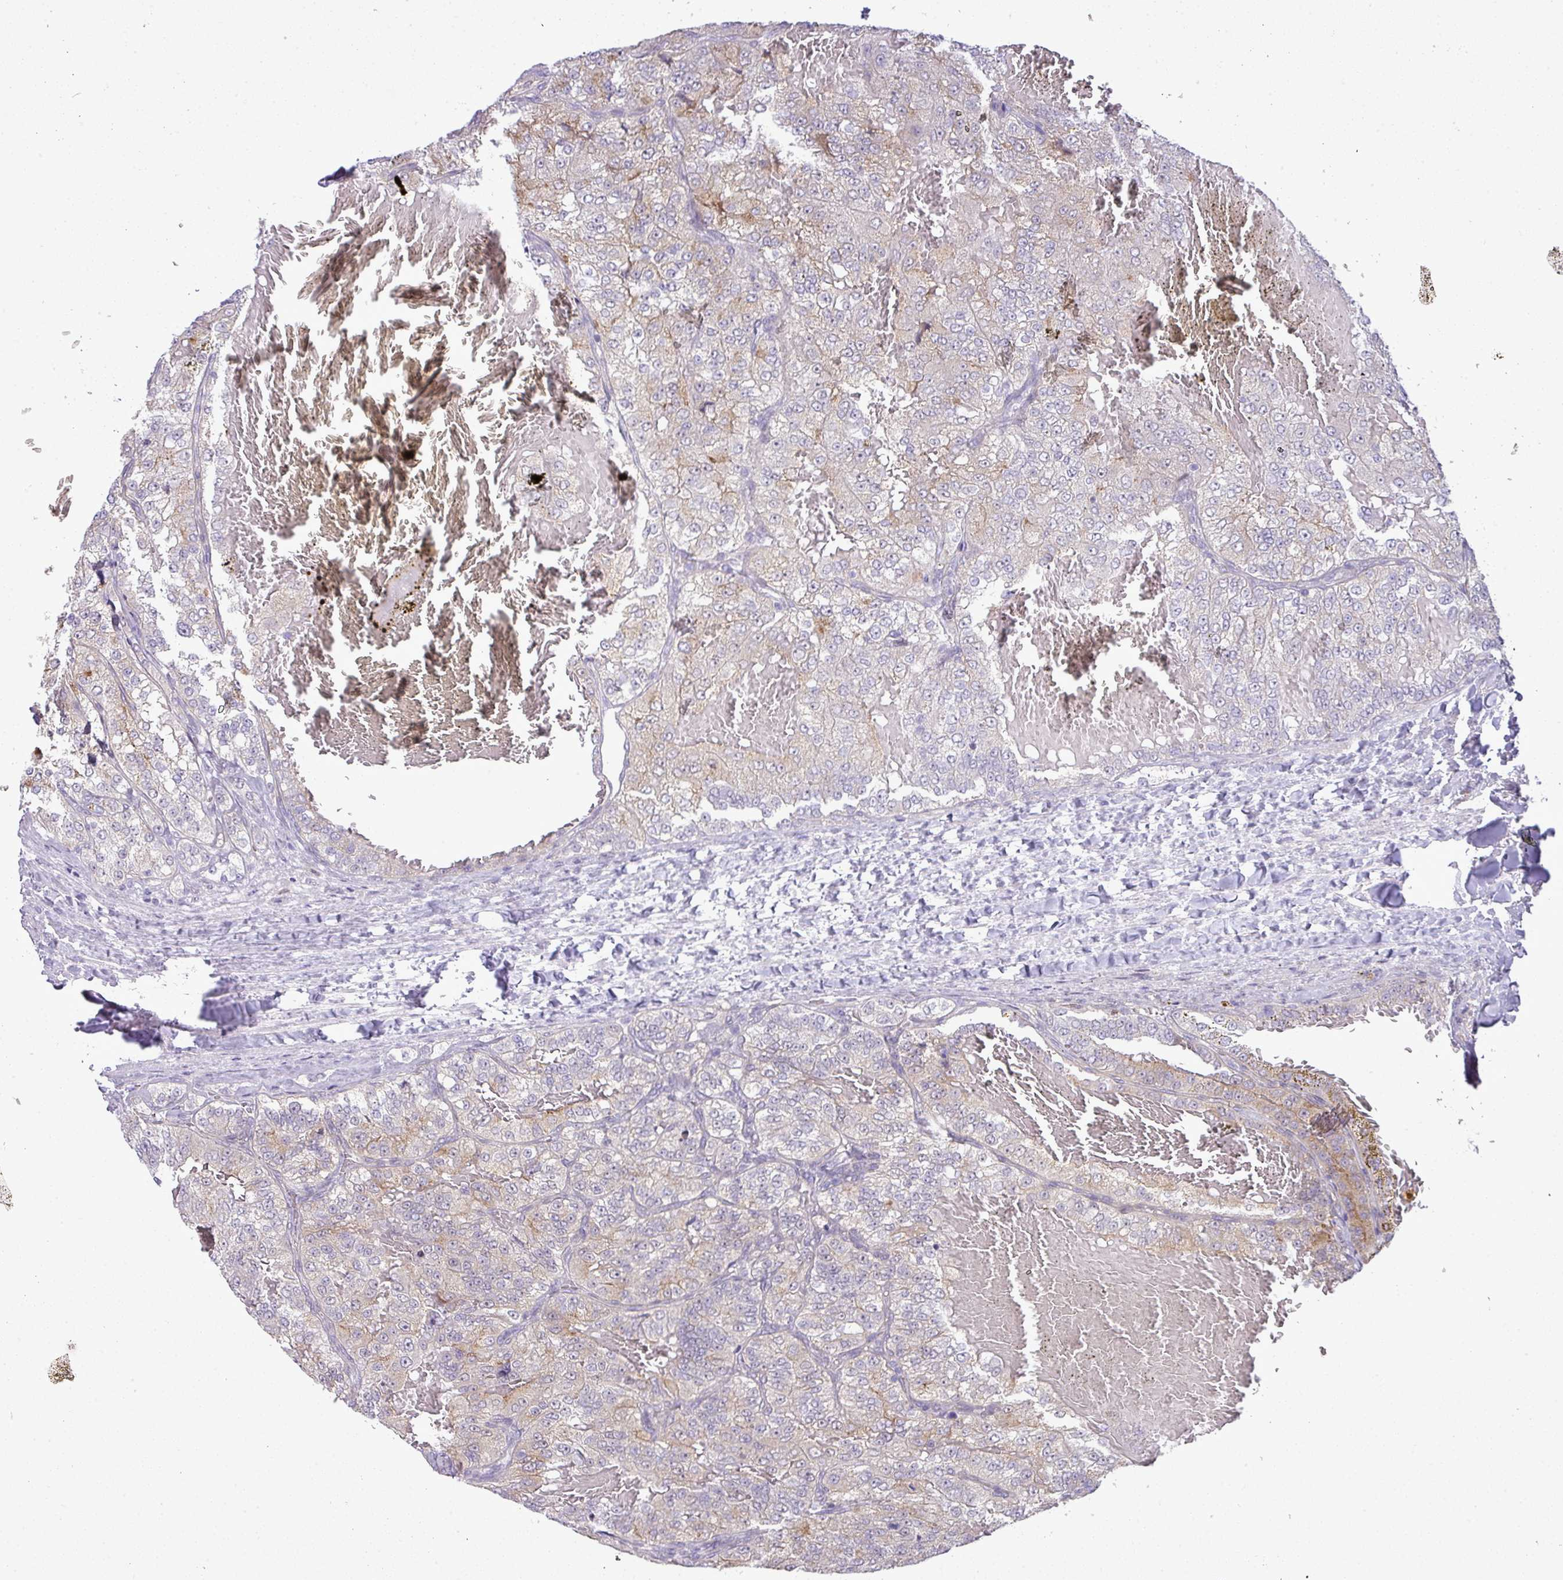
{"staining": {"intensity": "moderate", "quantity": "<25%", "location": "cytoplasmic/membranous"}, "tissue": "renal cancer", "cell_type": "Tumor cells", "image_type": "cancer", "snomed": [{"axis": "morphology", "description": "Adenocarcinoma, NOS"}, {"axis": "topography", "description": "Kidney"}], "caption": "Human adenocarcinoma (renal) stained with a protein marker displays moderate staining in tumor cells.", "gene": "MAK16", "patient": {"sex": "female", "age": 63}}